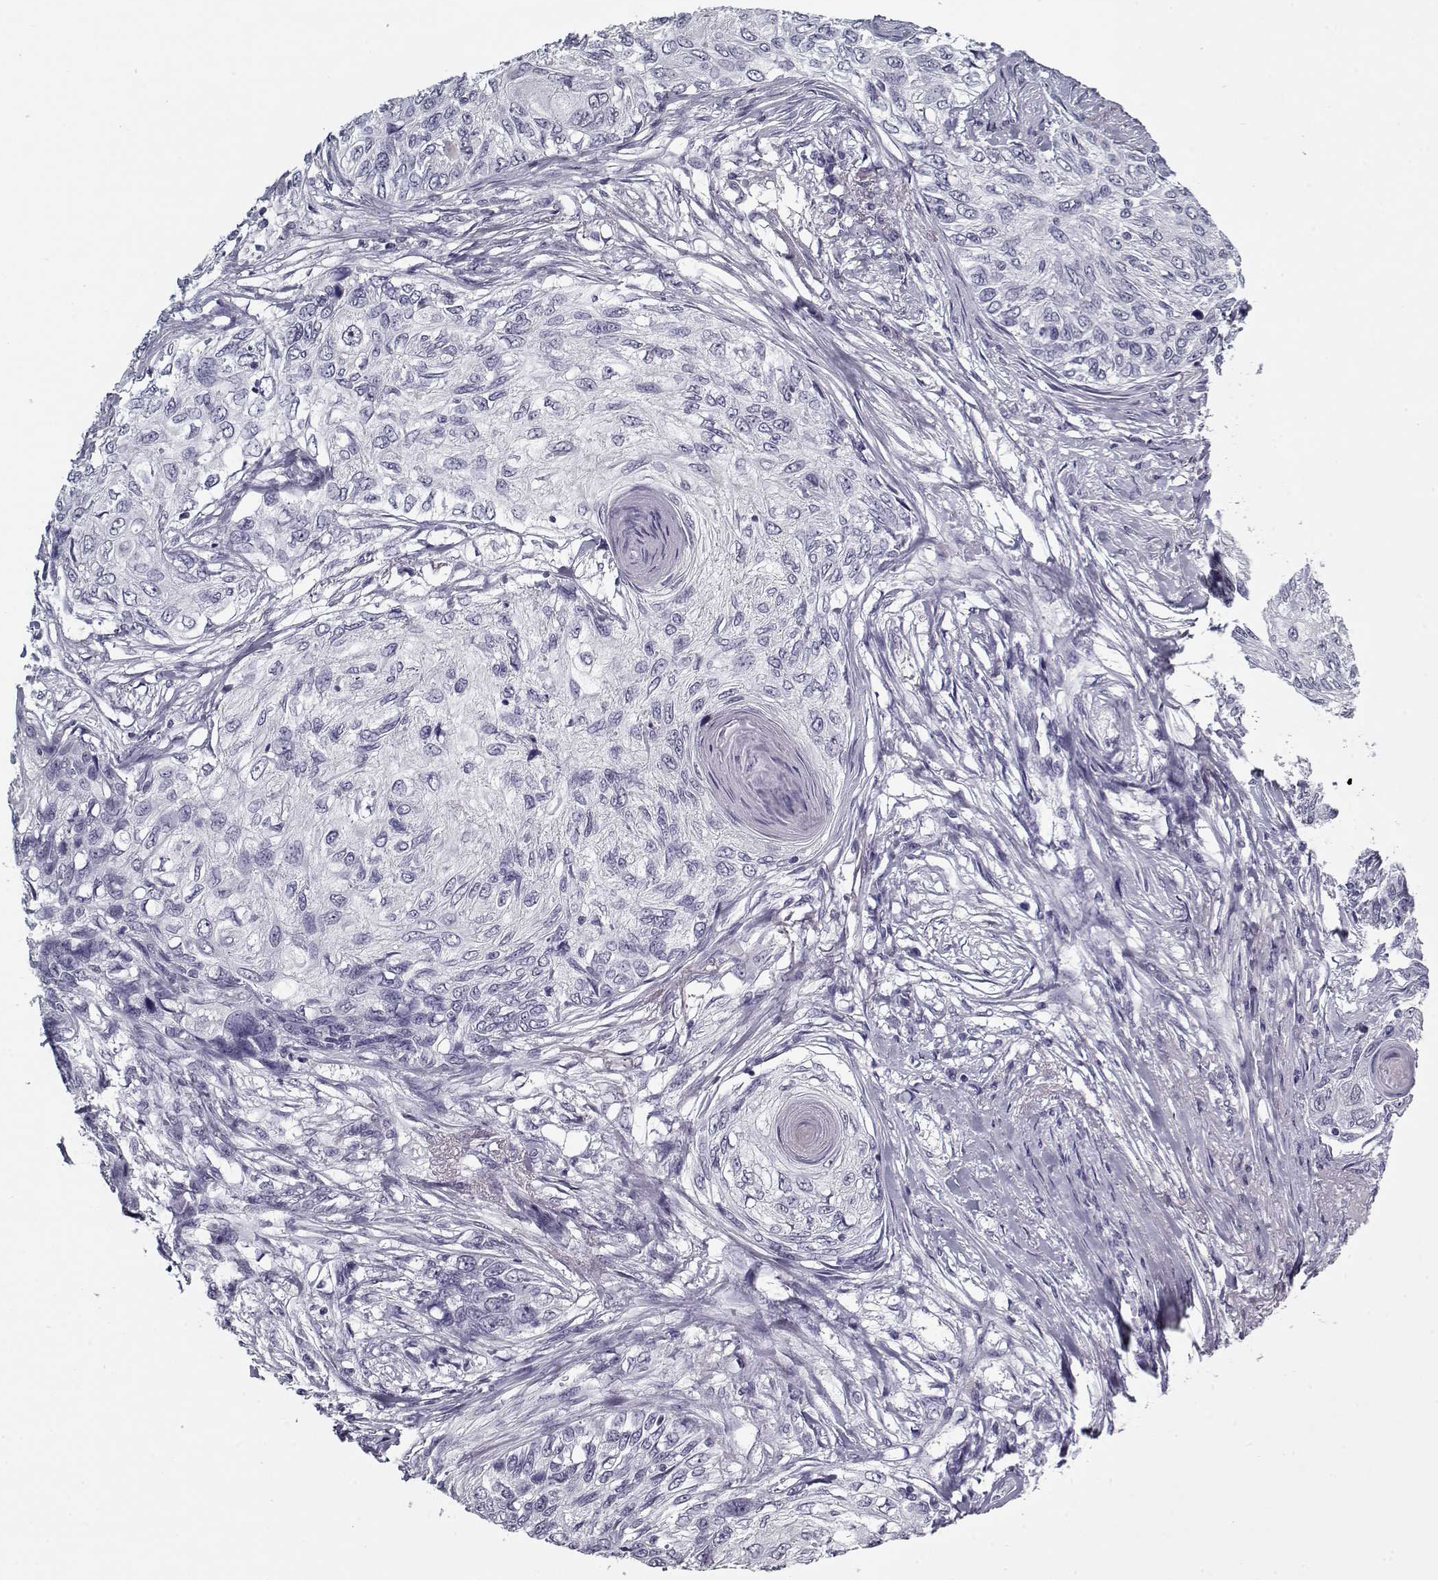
{"staining": {"intensity": "negative", "quantity": "none", "location": "none"}, "tissue": "skin cancer", "cell_type": "Tumor cells", "image_type": "cancer", "snomed": [{"axis": "morphology", "description": "Squamous cell carcinoma, NOS"}, {"axis": "topography", "description": "Skin"}], "caption": "Human skin cancer (squamous cell carcinoma) stained for a protein using immunohistochemistry (IHC) exhibits no expression in tumor cells.", "gene": "RNF32", "patient": {"sex": "male", "age": 92}}